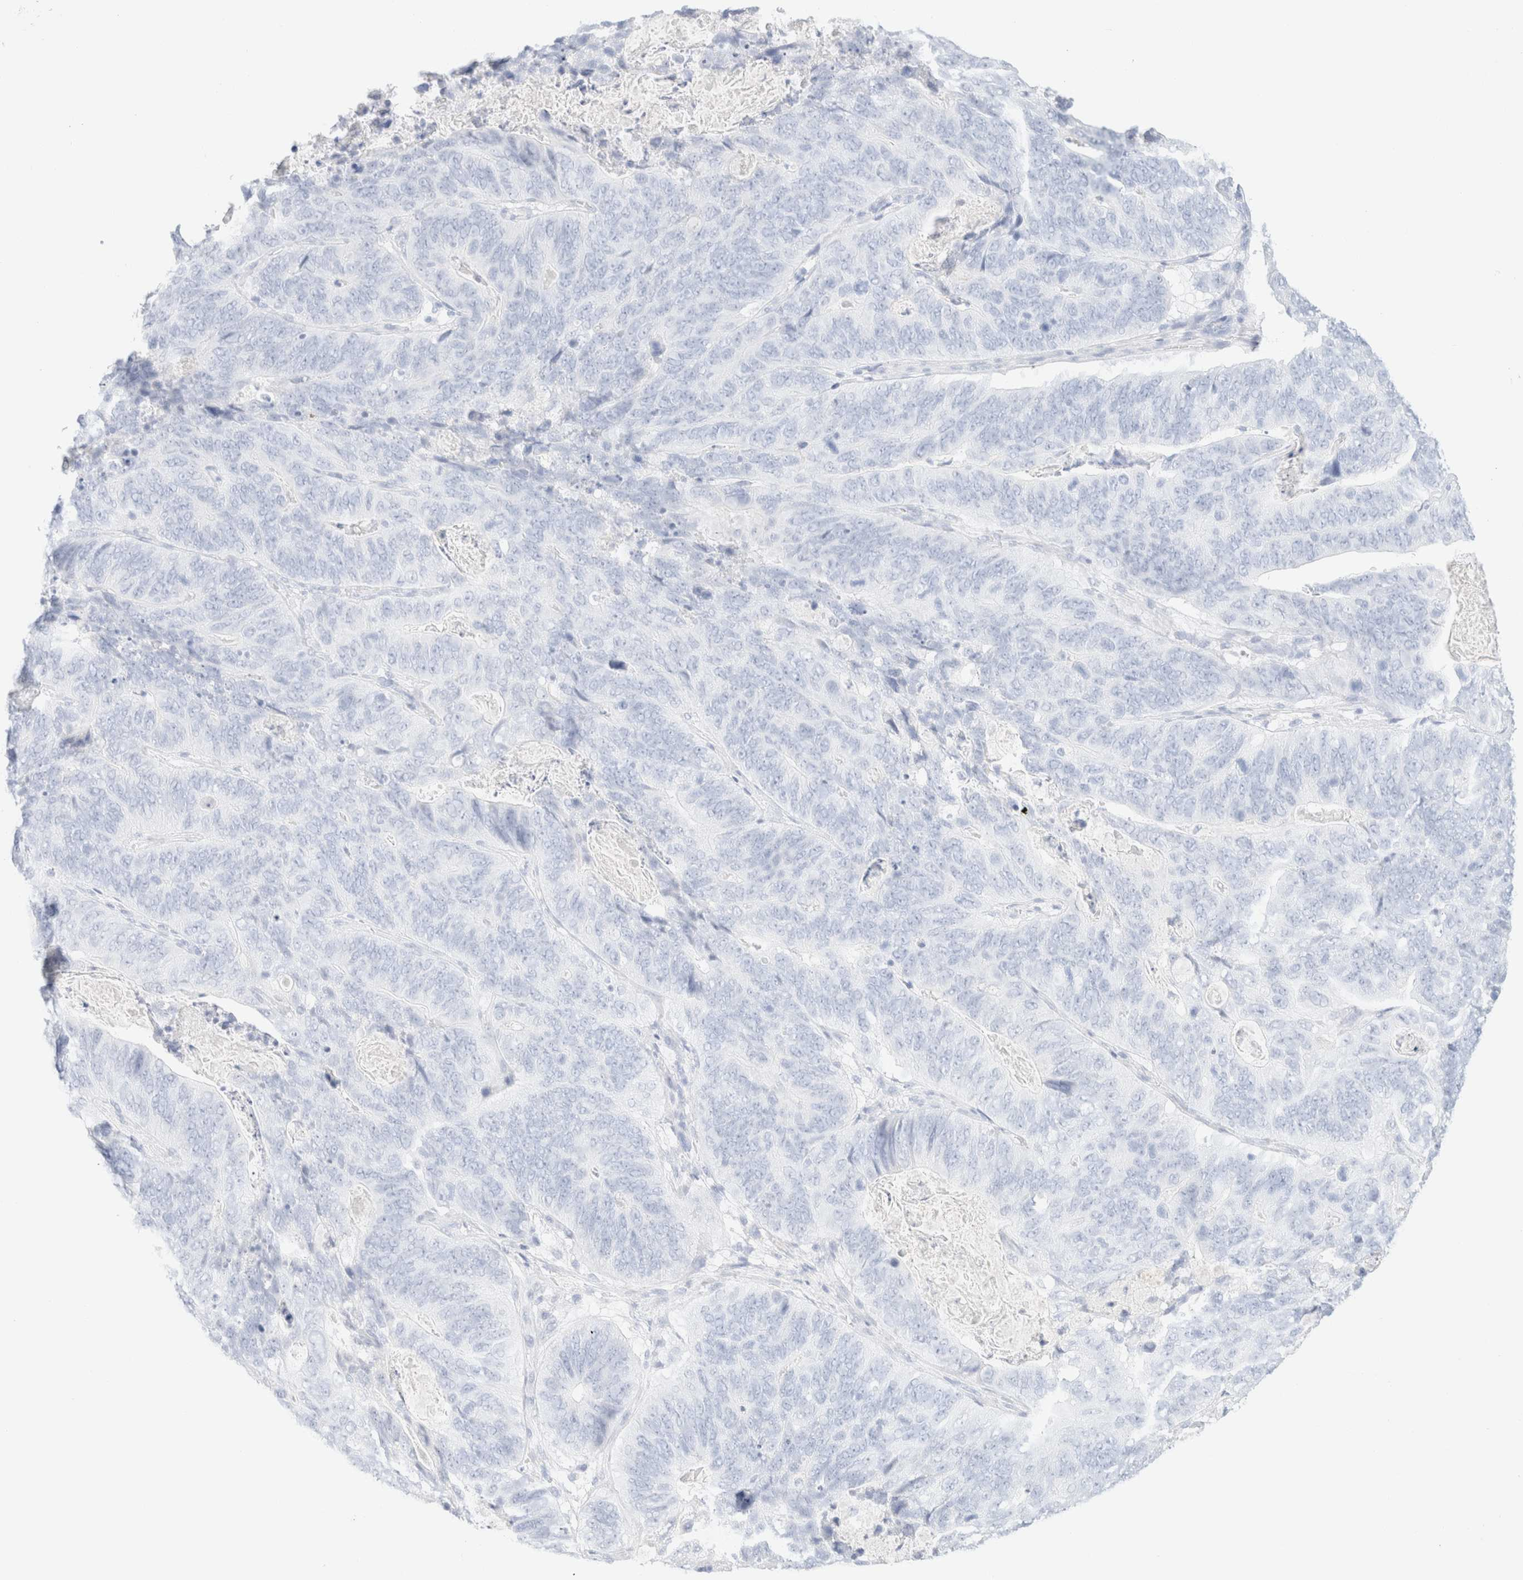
{"staining": {"intensity": "negative", "quantity": "none", "location": "none"}, "tissue": "stomach cancer", "cell_type": "Tumor cells", "image_type": "cancer", "snomed": [{"axis": "morphology", "description": "Normal tissue, NOS"}, {"axis": "morphology", "description": "Adenocarcinoma, NOS"}, {"axis": "topography", "description": "Stomach"}], "caption": "High power microscopy image of an immunohistochemistry (IHC) micrograph of adenocarcinoma (stomach), revealing no significant positivity in tumor cells. (IHC, brightfield microscopy, high magnification).", "gene": "KRT15", "patient": {"sex": "female", "age": 89}}